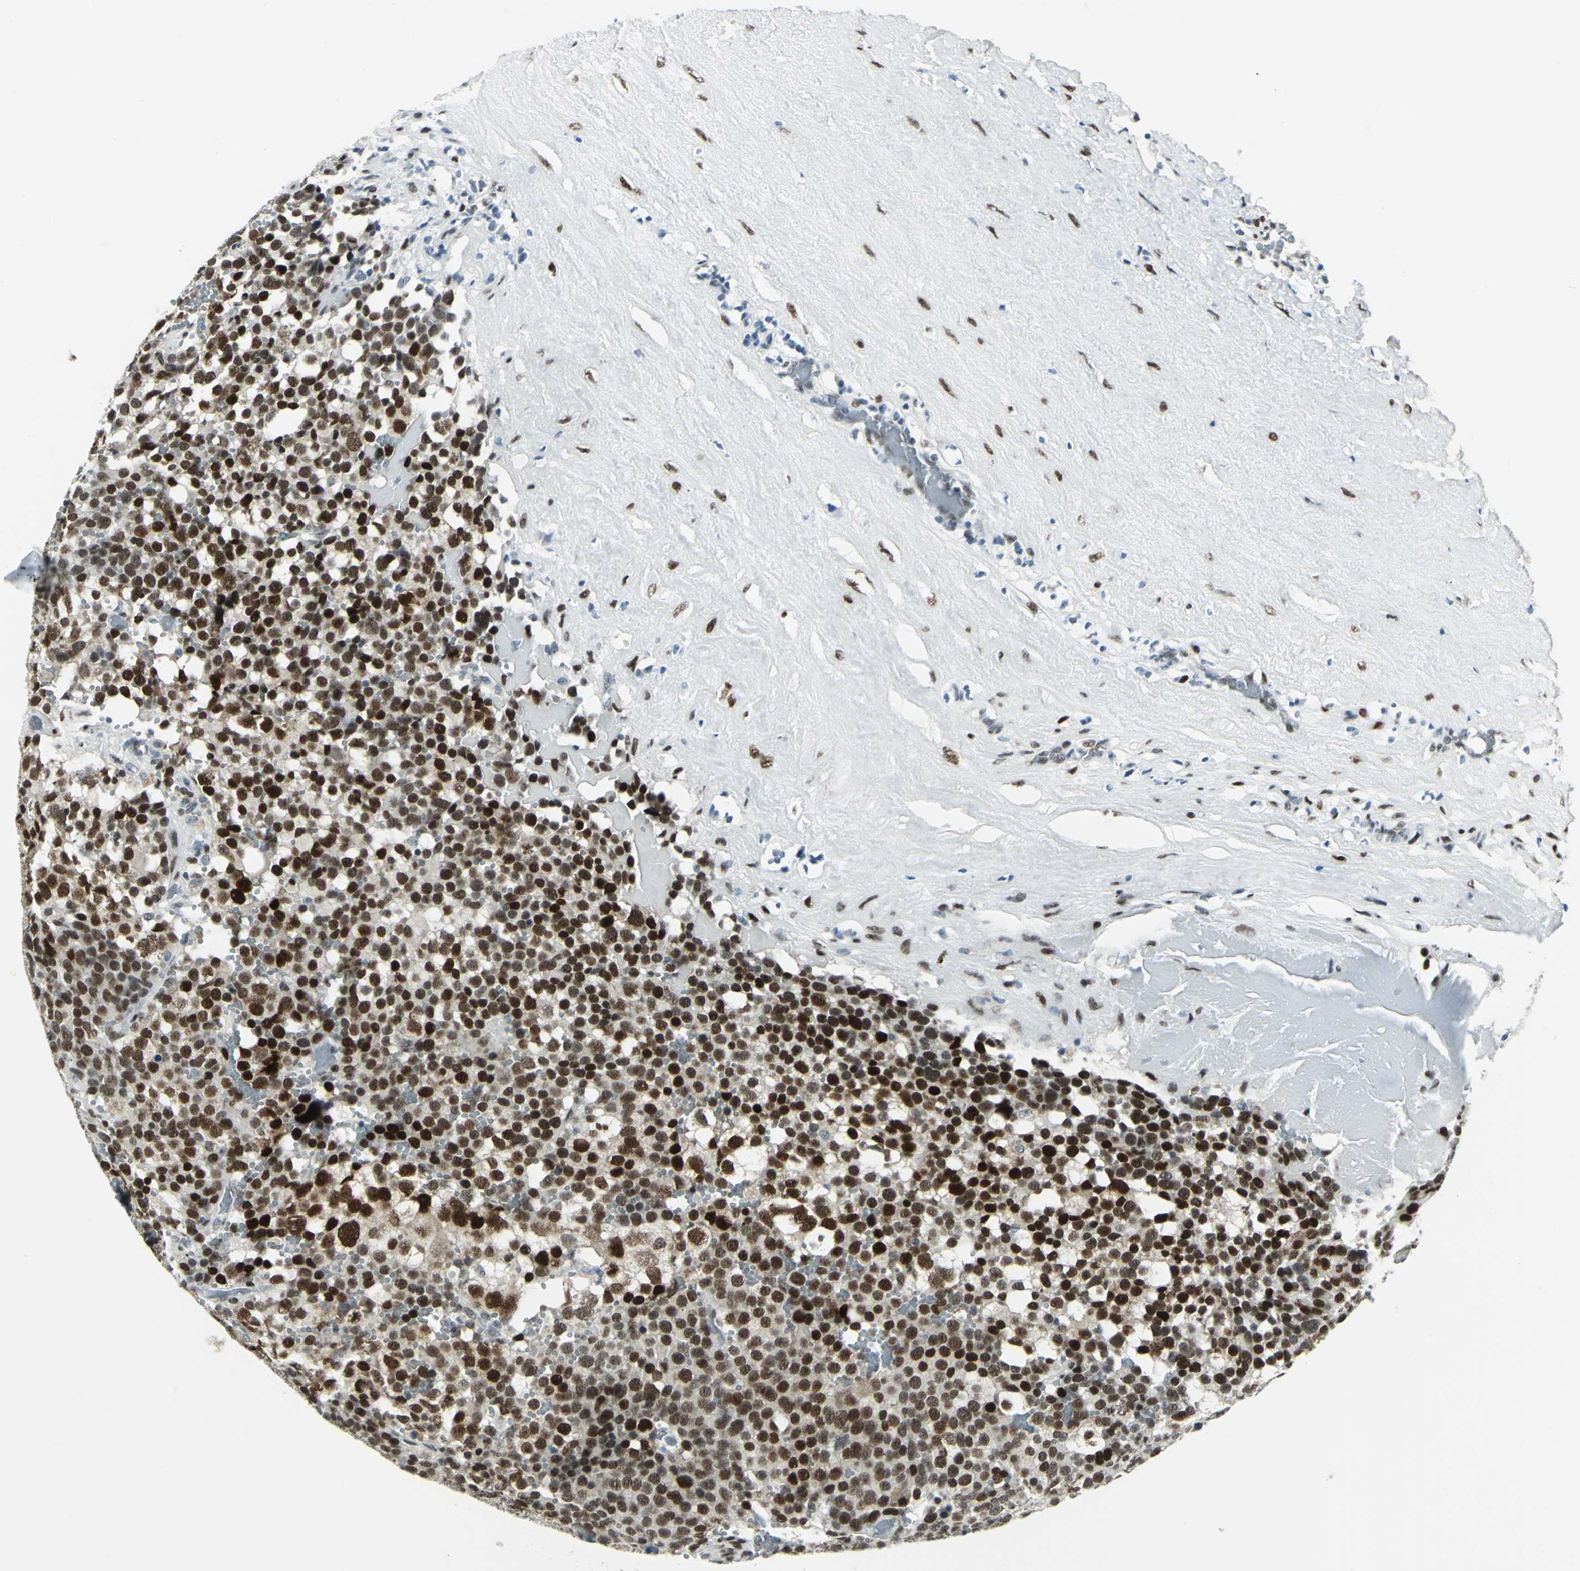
{"staining": {"intensity": "strong", "quantity": ">75%", "location": "nuclear"}, "tissue": "testis cancer", "cell_type": "Tumor cells", "image_type": "cancer", "snomed": [{"axis": "morphology", "description": "Seminoma, NOS"}, {"axis": "topography", "description": "Testis"}], "caption": "Testis cancer was stained to show a protein in brown. There is high levels of strong nuclear positivity in approximately >75% of tumor cells.", "gene": "MEIS2", "patient": {"sex": "male", "age": 71}}